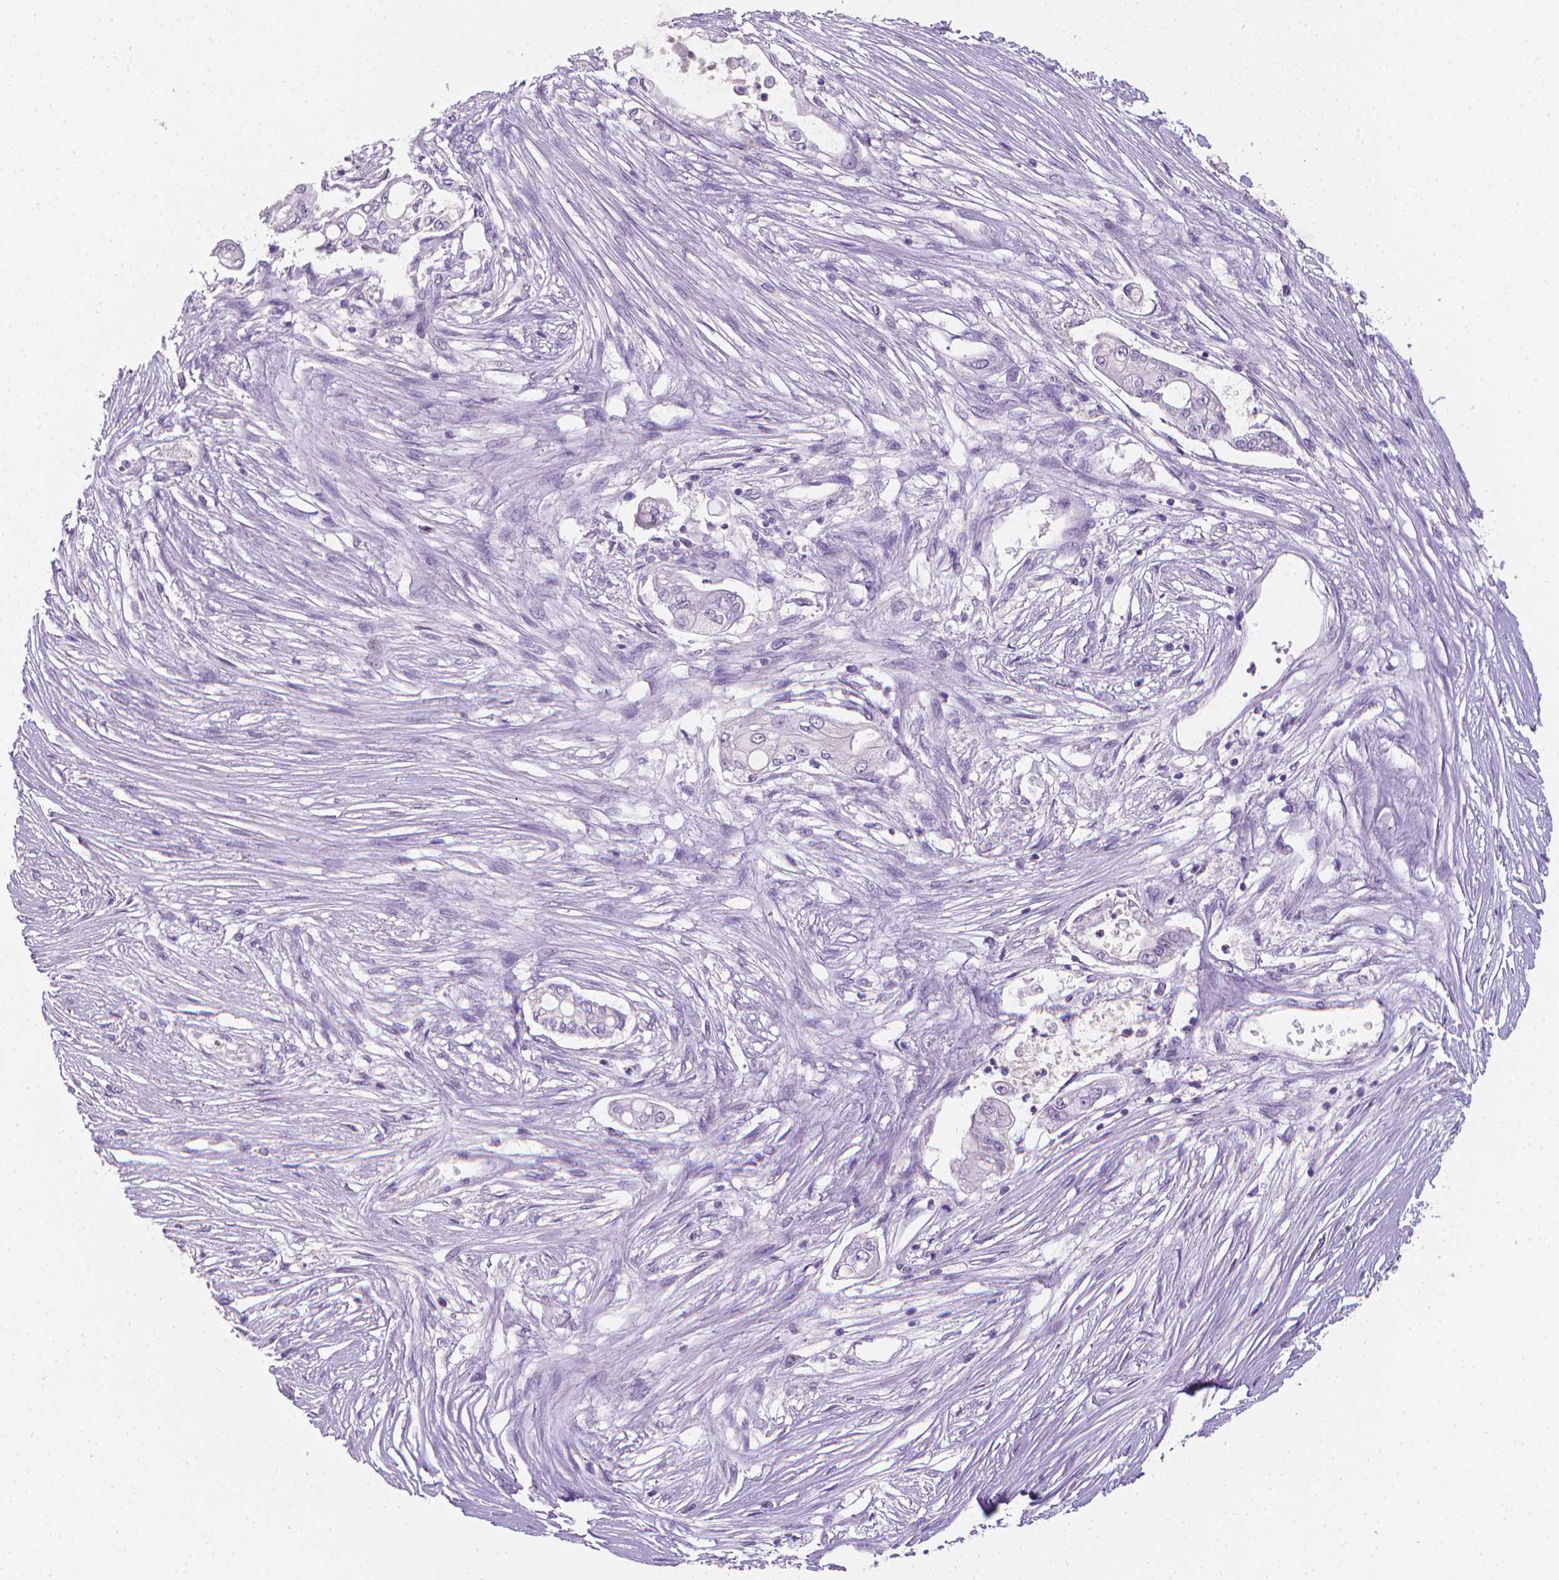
{"staining": {"intensity": "negative", "quantity": "none", "location": "none"}, "tissue": "pancreatic cancer", "cell_type": "Tumor cells", "image_type": "cancer", "snomed": [{"axis": "morphology", "description": "Adenocarcinoma, NOS"}, {"axis": "topography", "description": "Pancreas"}], "caption": "A histopathology image of pancreatic cancer (adenocarcinoma) stained for a protein demonstrates no brown staining in tumor cells.", "gene": "XPNPEP2", "patient": {"sex": "female", "age": 69}}